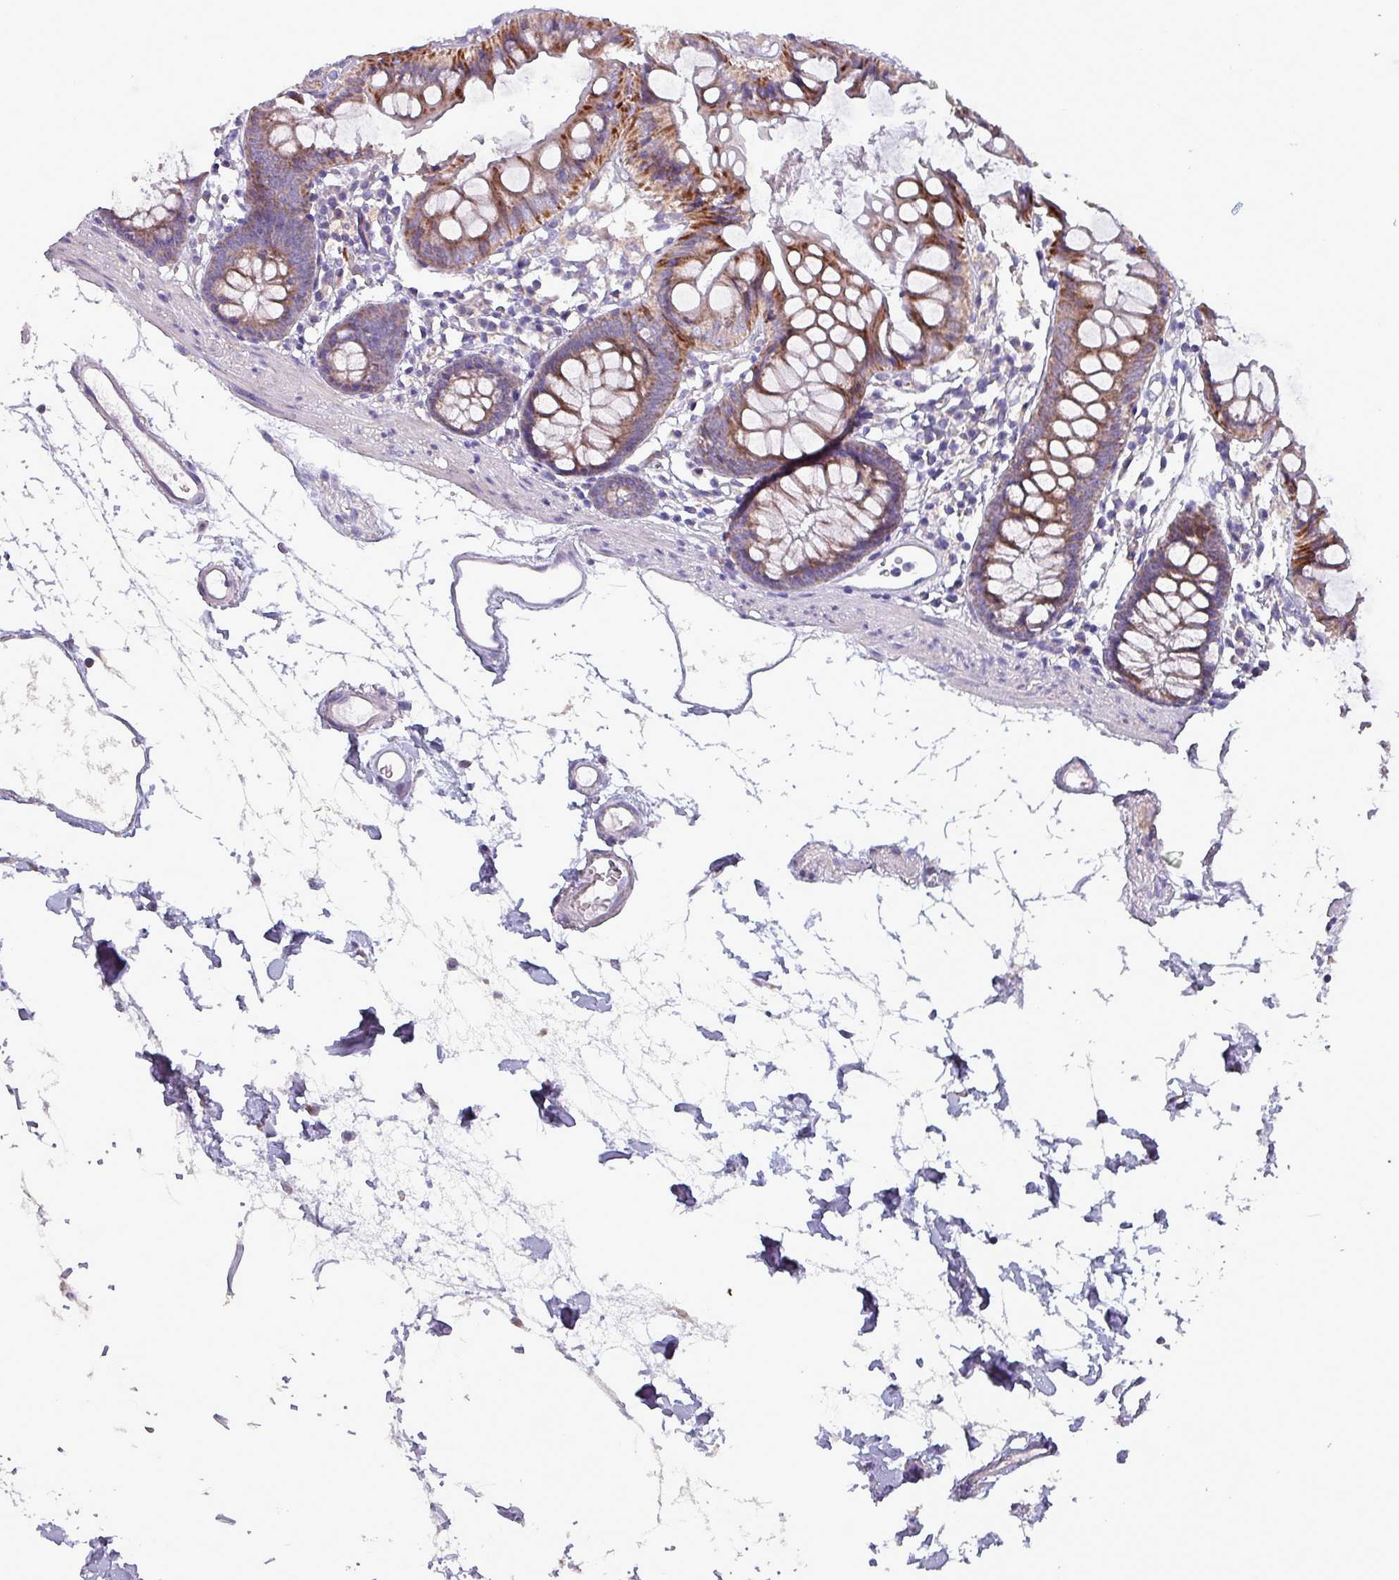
{"staining": {"intensity": "negative", "quantity": "none", "location": "none"}, "tissue": "colon", "cell_type": "Endothelial cells", "image_type": "normal", "snomed": [{"axis": "morphology", "description": "Normal tissue, NOS"}, {"axis": "topography", "description": "Colon"}], "caption": "The immunohistochemistry image has no significant expression in endothelial cells of colon.", "gene": "HSD3B7", "patient": {"sex": "female", "age": 84}}